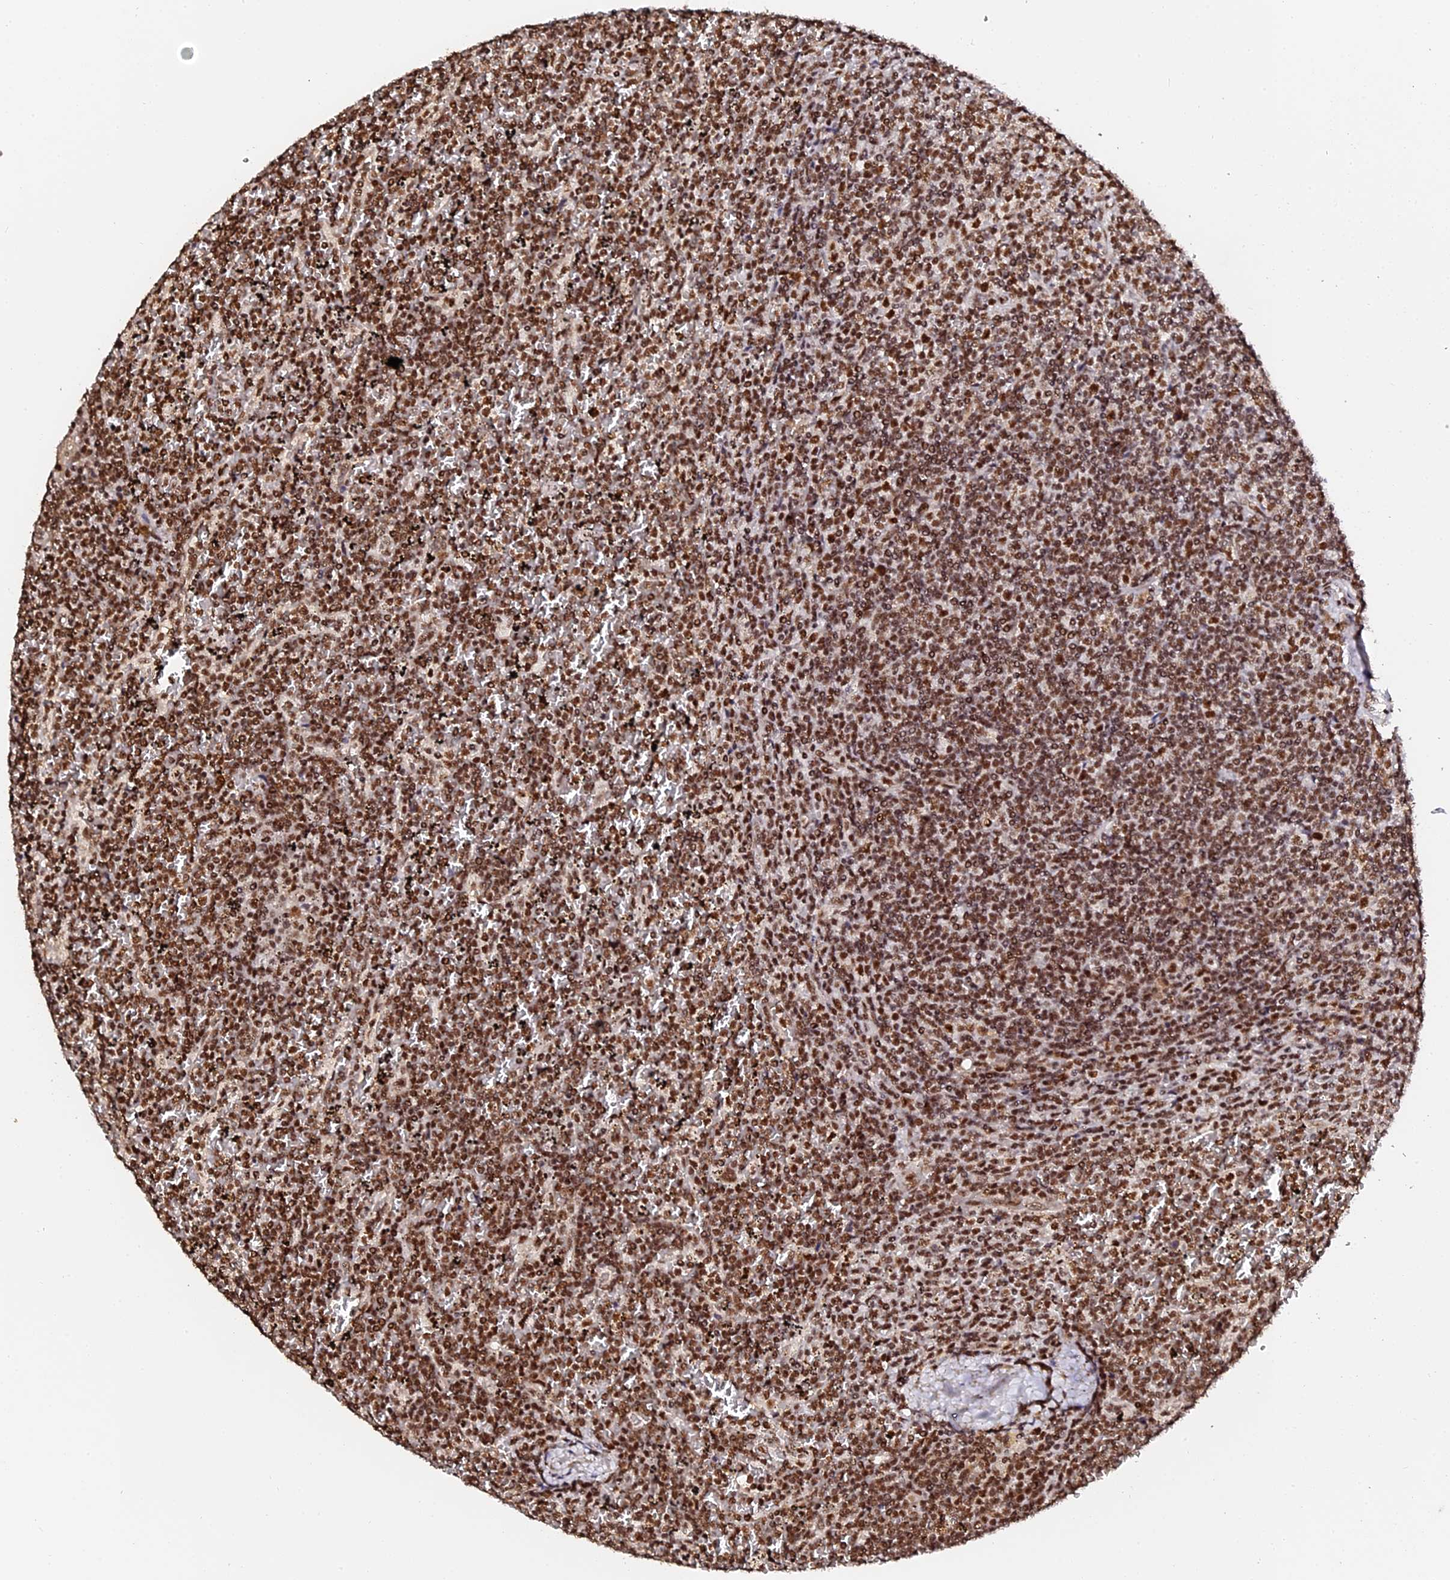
{"staining": {"intensity": "moderate", "quantity": ">75%", "location": "nuclear"}, "tissue": "lymphoma", "cell_type": "Tumor cells", "image_type": "cancer", "snomed": [{"axis": "morphology", "description": "Malignant lymphoma, non-Hodgkin's type, Low grade"}, {"axis": "topography", "description": "Spleen"}], "caption": "Low-grade malignant lymphoma, non-Hodgkin's type tissue displays moderate nuclear staining in about >75% of tumor cells", "gene": "MCRS1", "patient": {"sex": "female", "age": 19}}